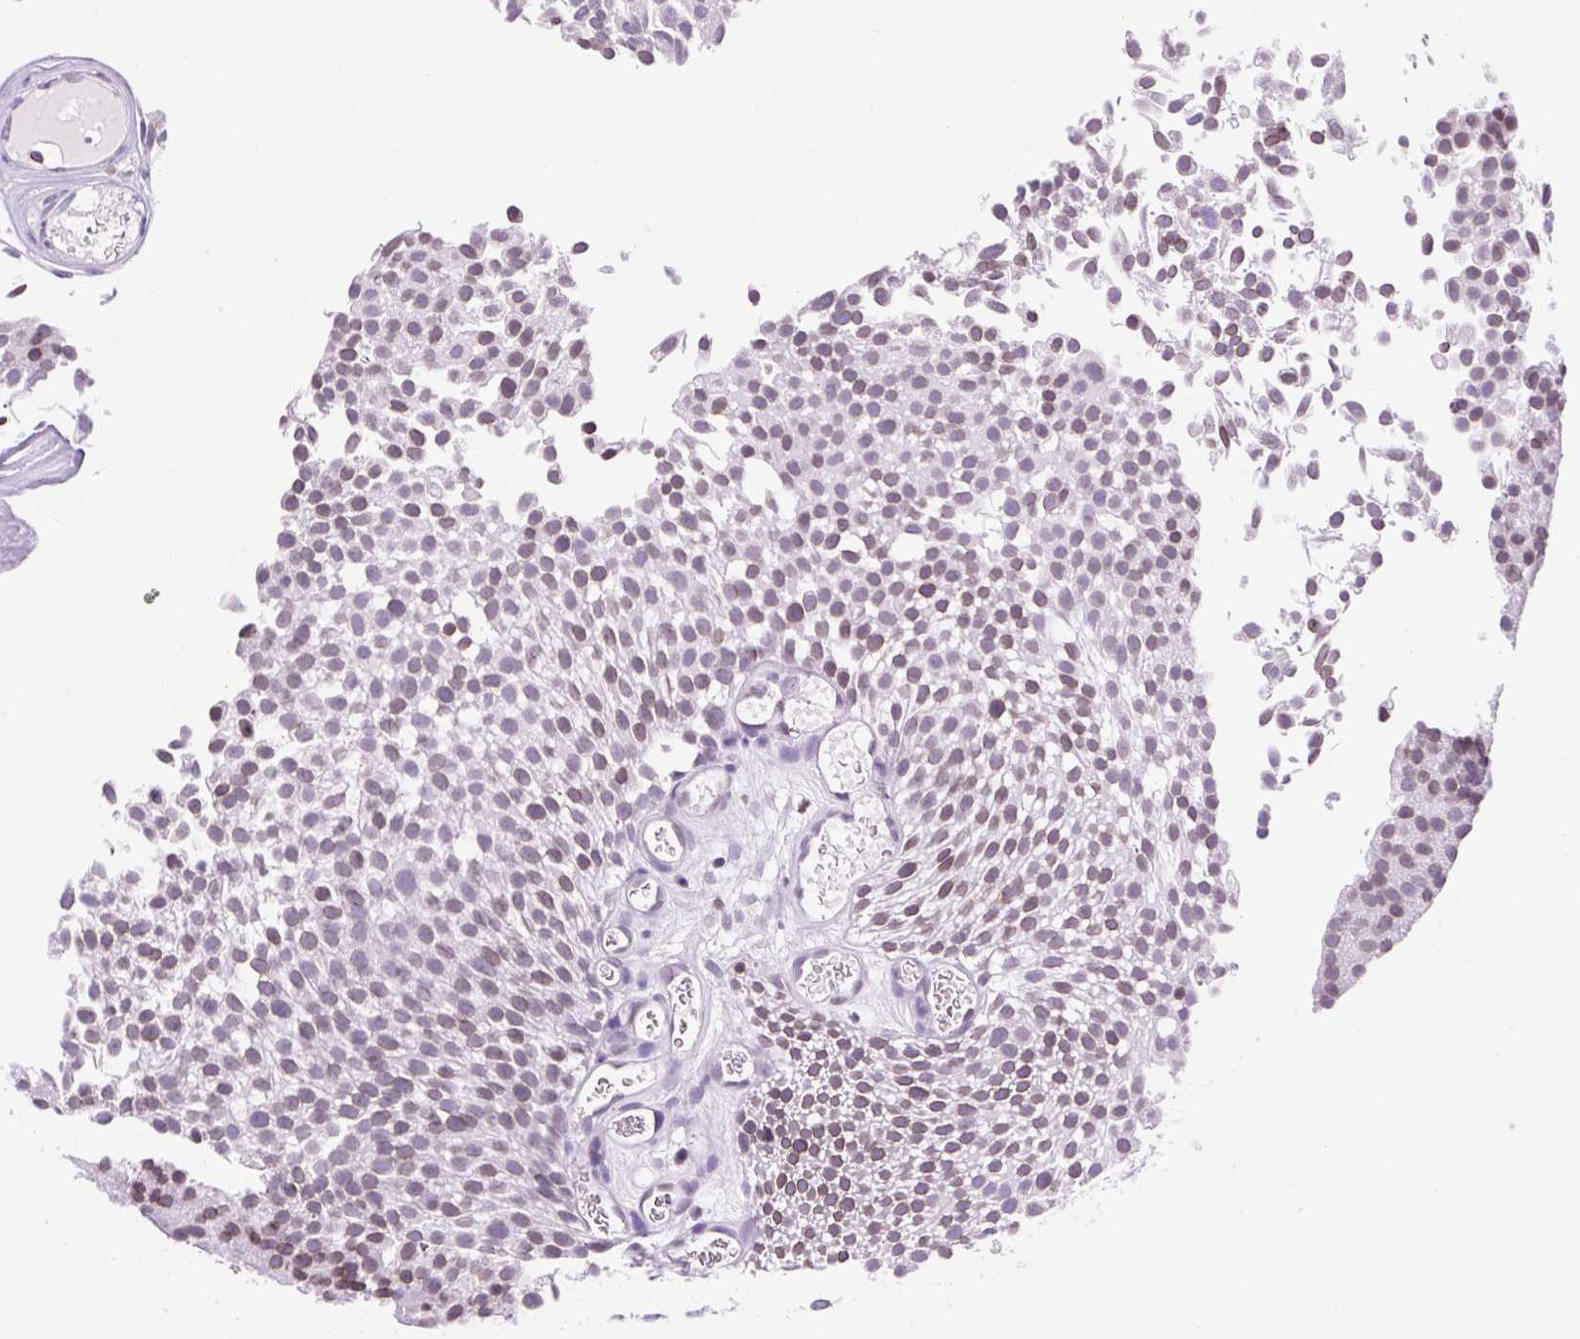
{"staining": {"intensity": "weak", "quantity": ">75%", "location": "cytoplasmic/membranous,nuclear"}, "tissue": "urothelial cancer", "cell_type": "Tumor cells", "image_type": "cancer", "snomed": [{"axis": "morphology", "description": "Urothelial carcinoma, Low grade"}, {"axis": "topography", "description": "Urinary bladder"}], "caption": "Low-grade urothelial carcinoma stained with a protein marker exhibits weak staining in tumor cells.", "gene": "VPREB1", "patient": {"sex": "female", "age": 79}}